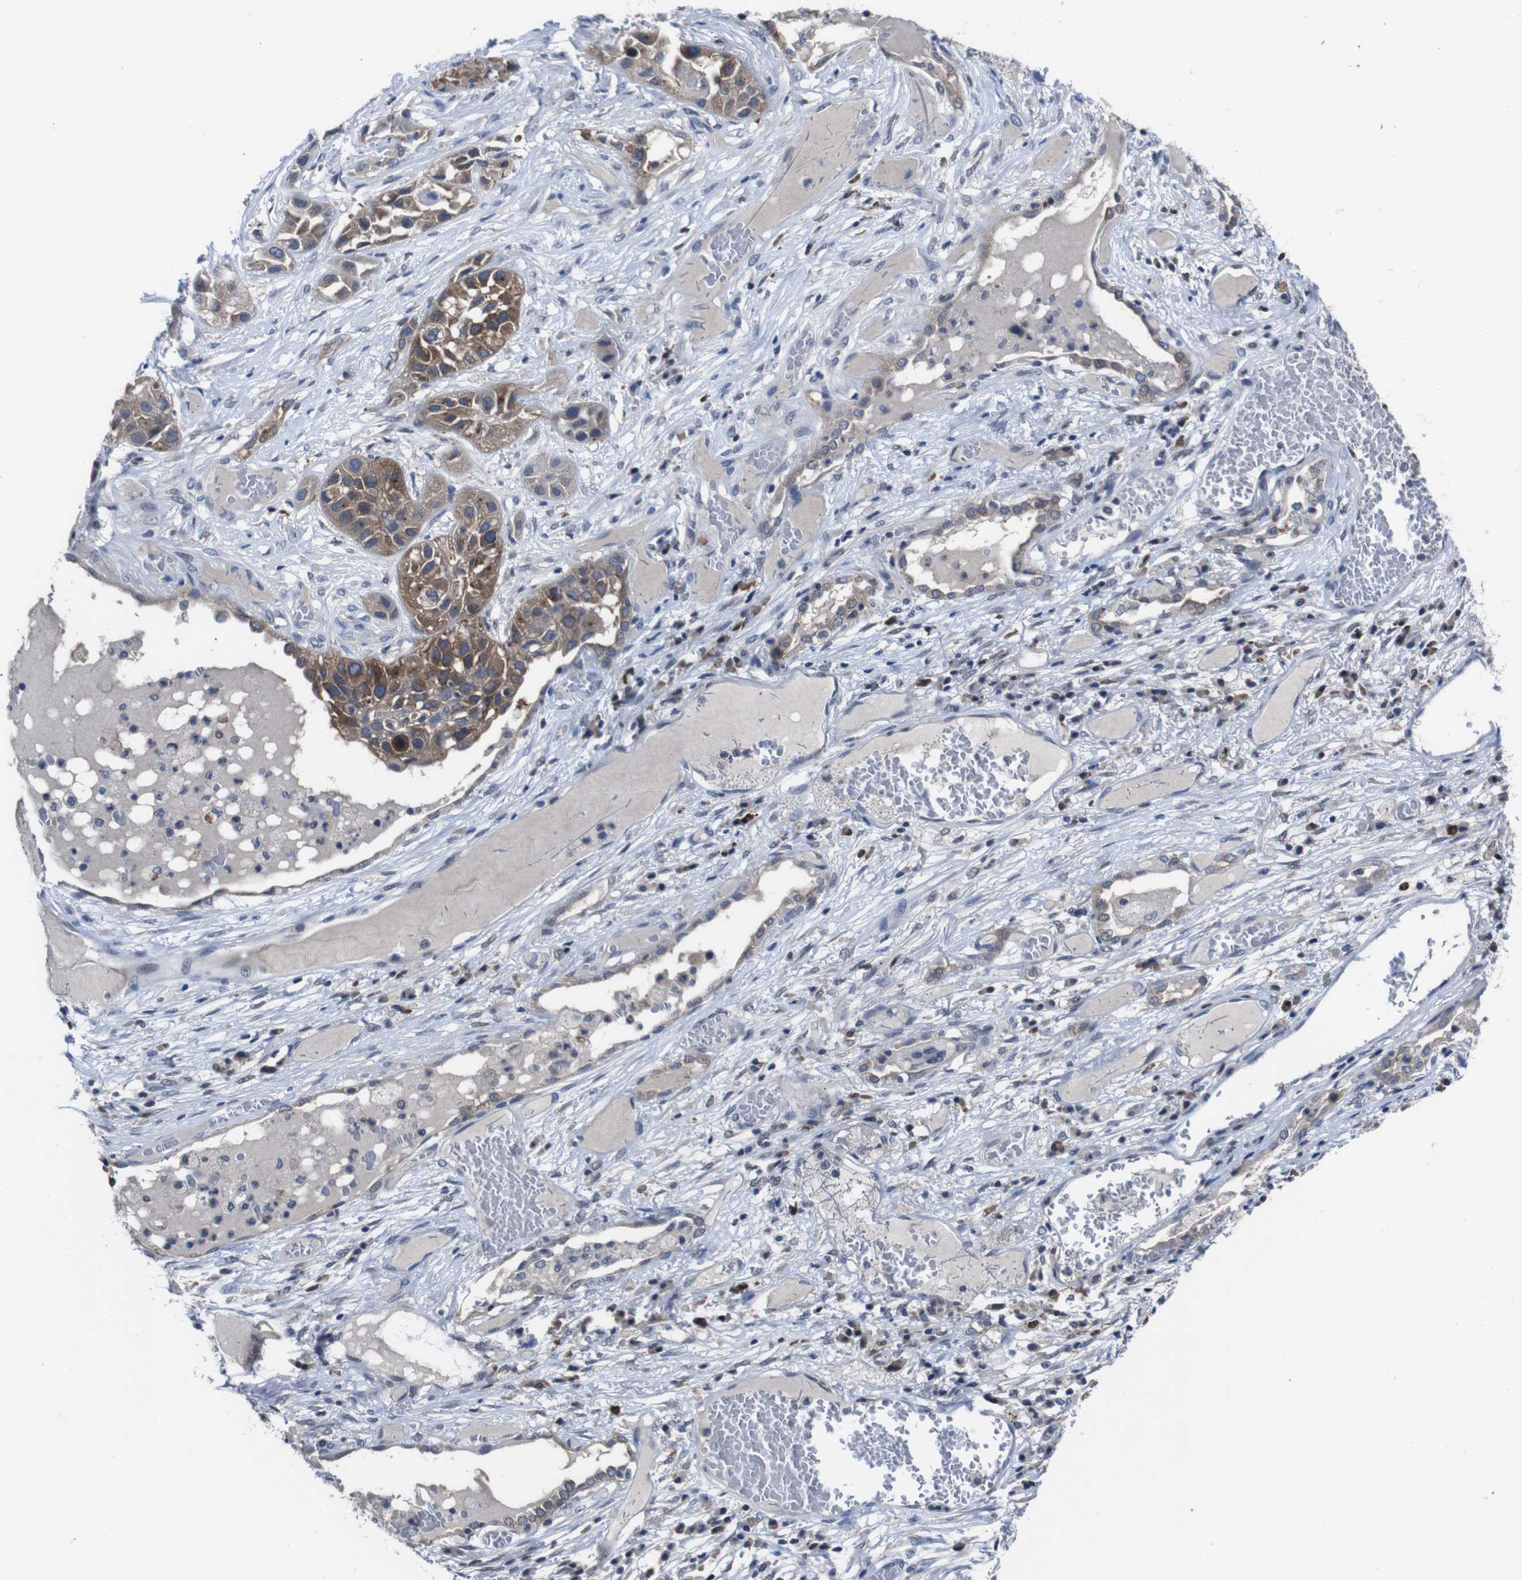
{"staining": {"intensity": "moderate", "quantity": ">75%", "location": "cytoplasmic/membranous"}, "tissue": "lung cancer", "cell_type": "Tumor cells", "image_type": "cancer", "snomed": [{"axis": "morphology", "description": "Squamous cell carcinoma, NOS"}, {"axis": "topography", "description": "Lung"}], "caption": "Brown immunohistochemical staining in human squamous cell carcinoma (lung) displays moderate cytoplasmic/membranous expression in approximately >75% of tumor cells.", "gene": "SEMA4B", "patient": {"sex": "male", "age": 71}}